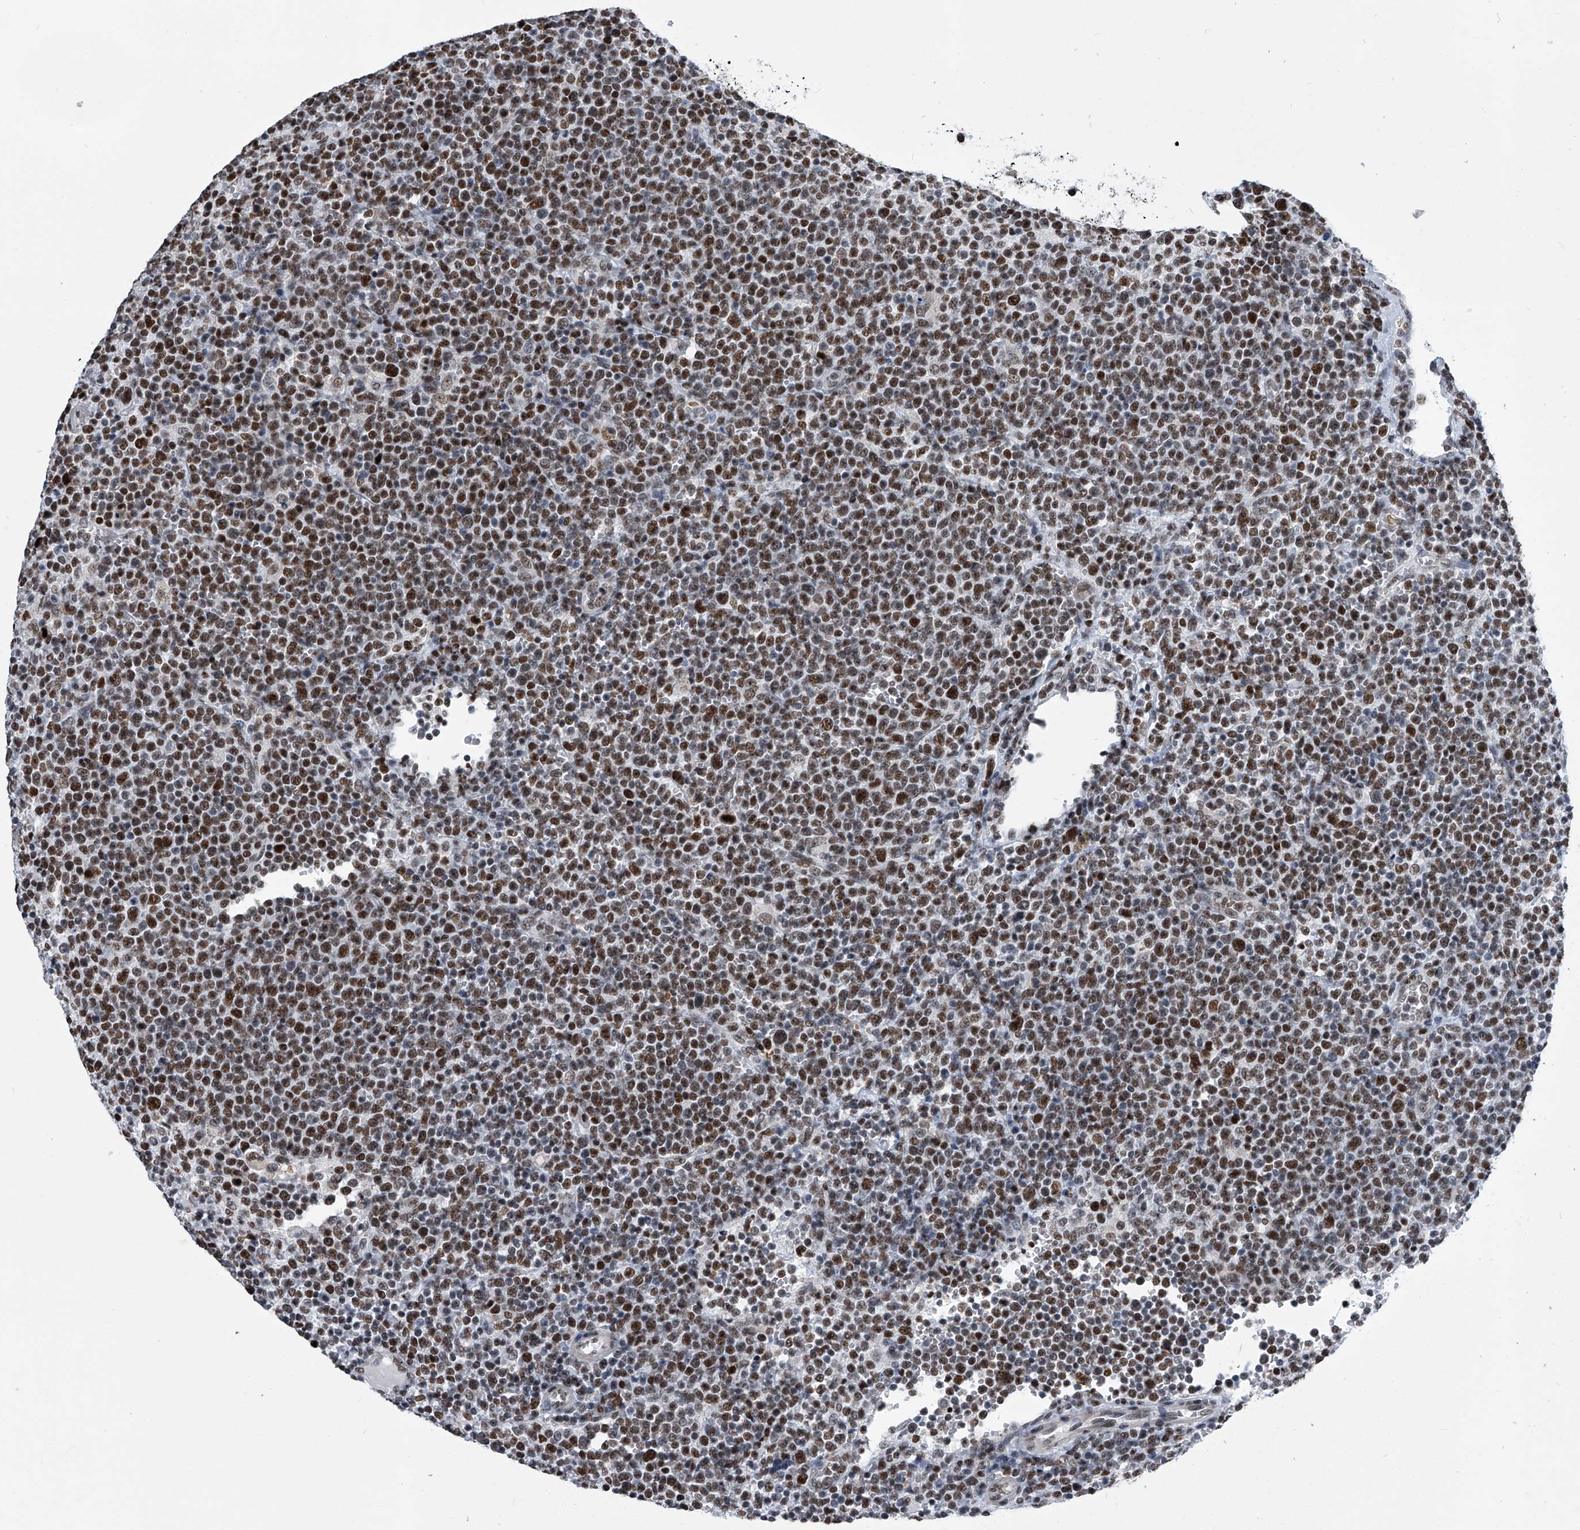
{"staining": {"intensity": "strong", "quantity": ">75%", "location": "nuclear"}, "tissue": "lymphoma", "cell_type": "Tumor cells", "image_type": "cancer", "snomed": [{"axis": "morphology", "description": "Malignant lymphoma, non-Hodgkin's type, High grade"}, {"axis": "topography", "description": "Lymph node"}], "caption": "Human lymphoma stained with a protein marker displays strong staining in tumor cells.", "gene": "SIM2", "patient": {"sex": "male", "age": 61}}